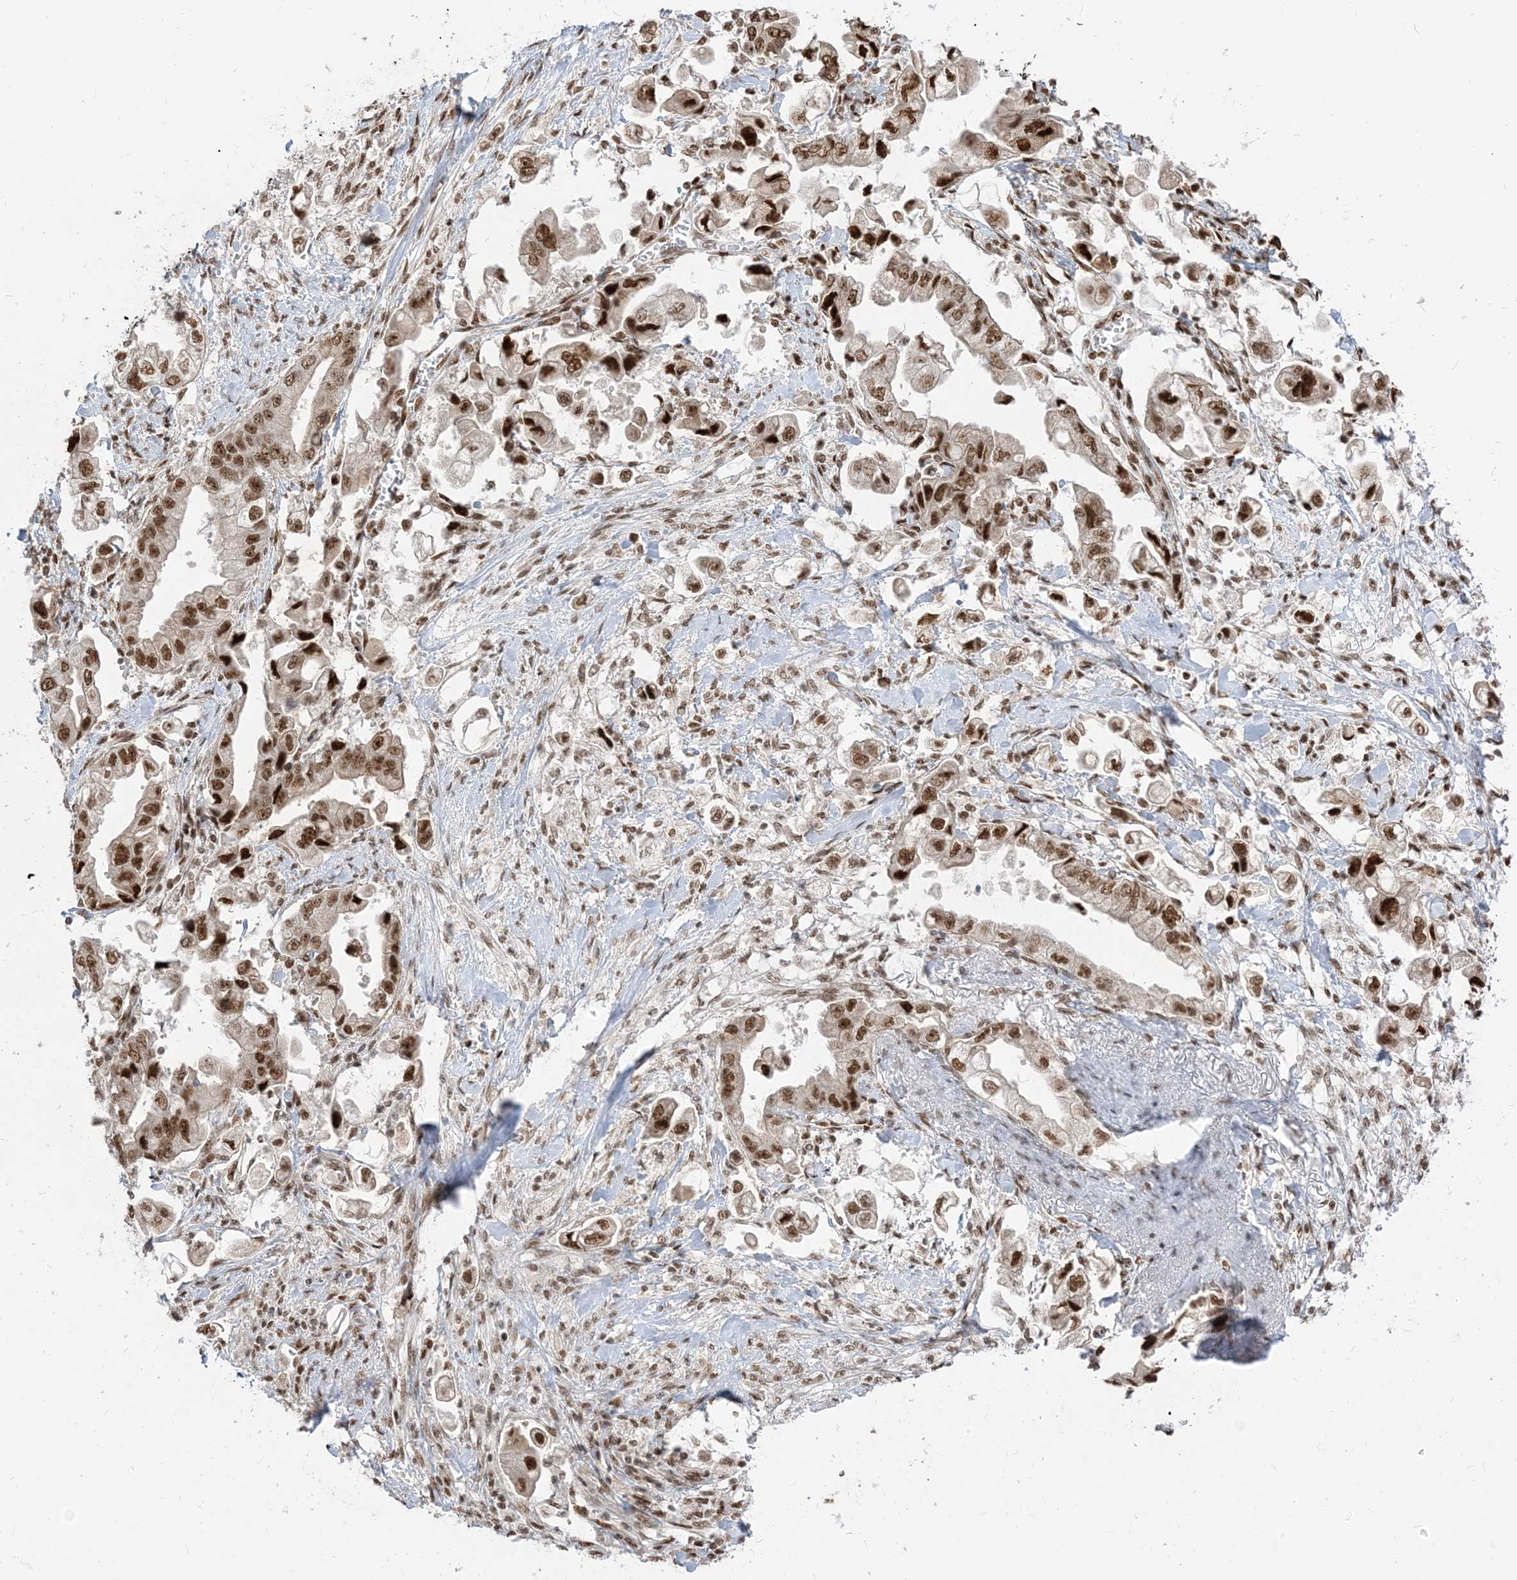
{"staining": {"intensity": "strong", "quantity": ">75%", "location": "nuclear"}, "tissue": "stomach cancer", "cell_type": "Tumor cells", "image_type": "cancer", "snomed": [{"axis": "morphology", "description": "Adenocarcinoma, NOS"}, {"axis": "topography", "description": "Stomach"}], "caption": "Approximately >75% of tumor cells in stomach adenocarcinoma show strong nuclear protein expression as visualized by brown immunohistochemical staining.", "gene": "ARGLU1", "patient": {"sex": "male", "age": 62}}